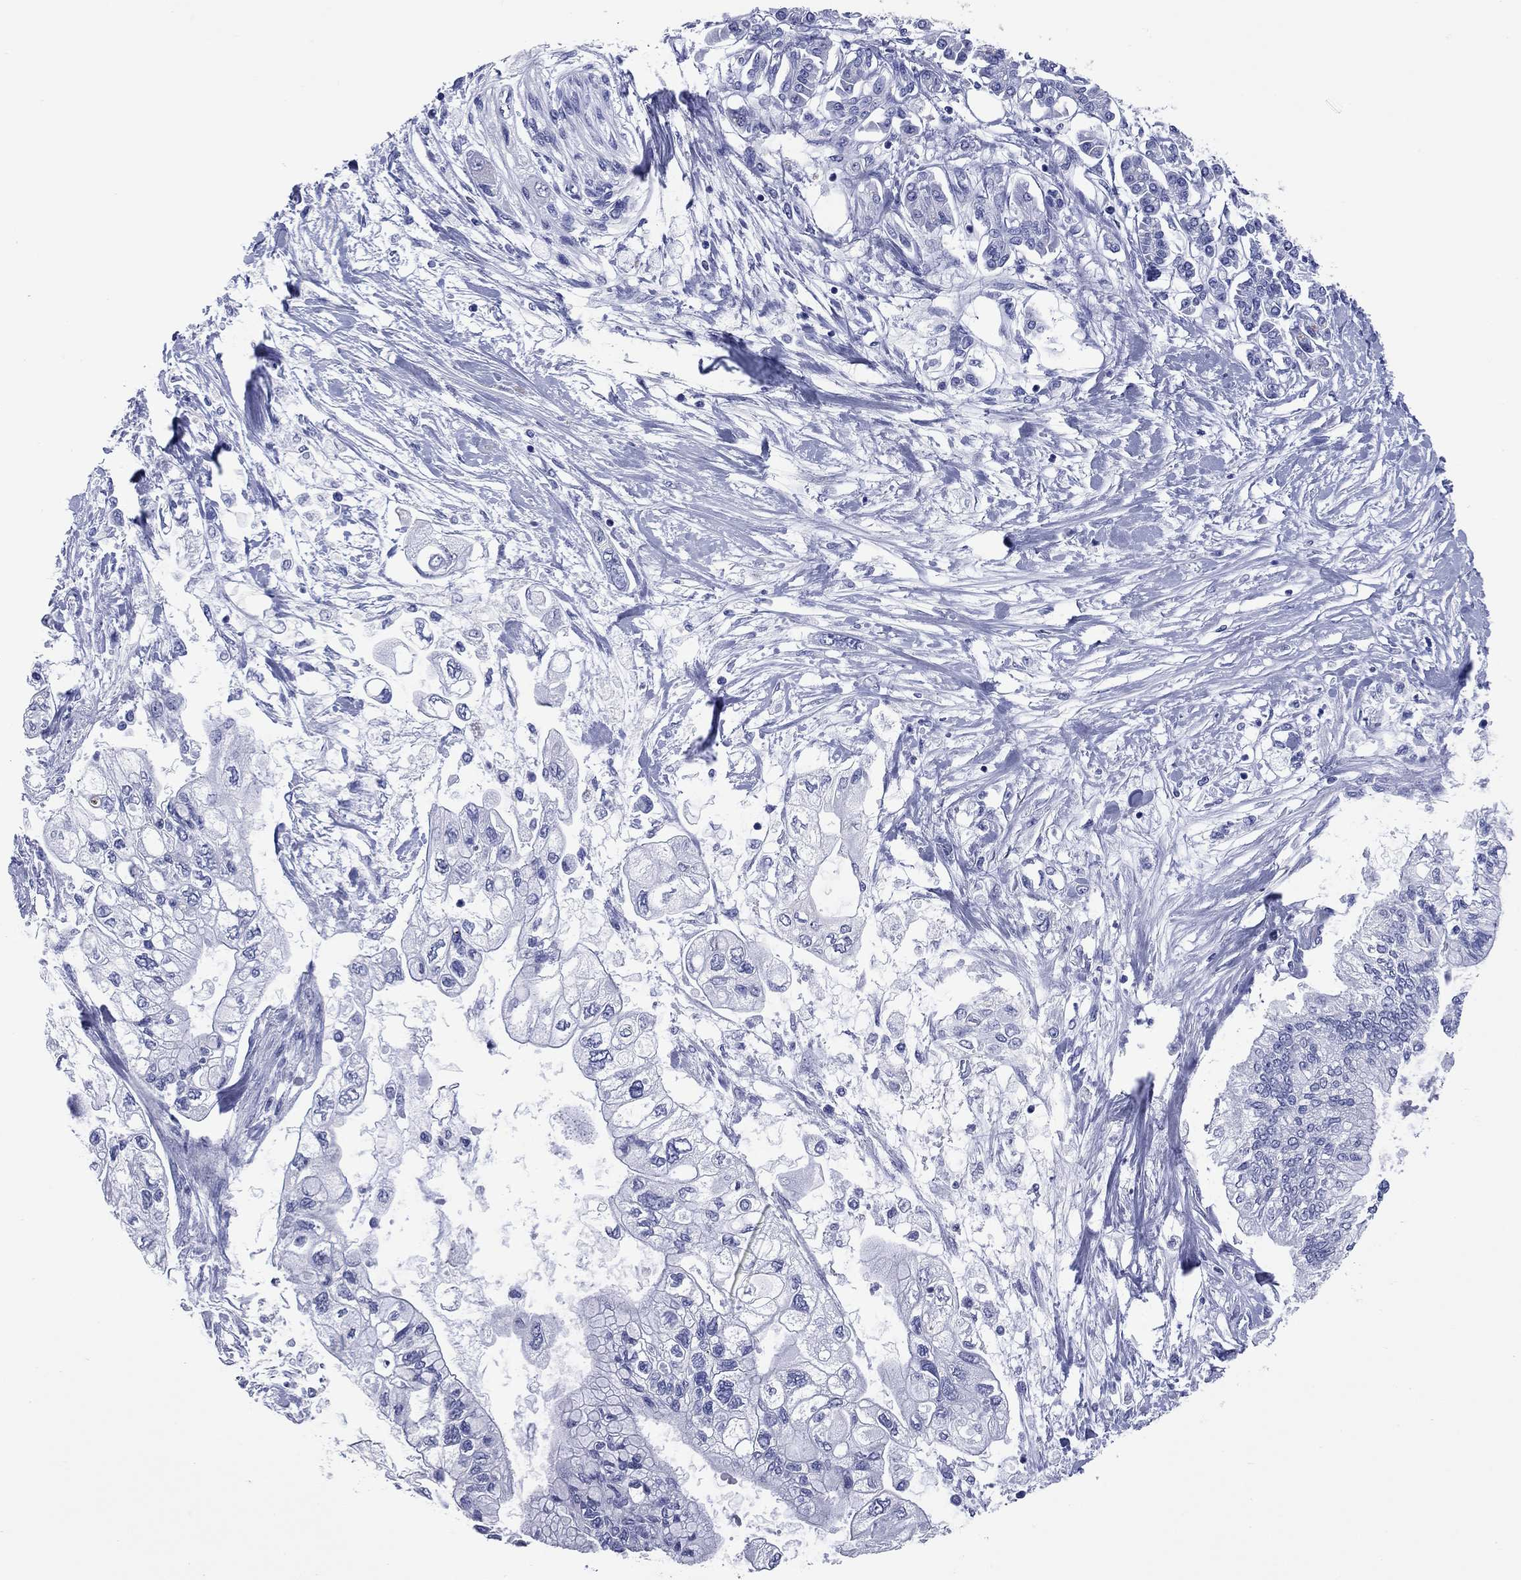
{"staining": {"intensity": "negative", "quantity": "none", "location": "none"}, "tissue": "pancreatic cancer", "cell_type": "Tumor cells", "image_type": "cancer", "snomed": [{"axis": "morphology", "description": "Adenocarcinoma, NOS"}, {"axis": "topography", "description": "Pancreas"}], "caption": "This is an immunohistochemistry histopathology image of pancreatic adenocarcinoma. There is no staining in tumor cells.", "gene": "CCNA1", "patient": {"sex": "female", "age": 77}}